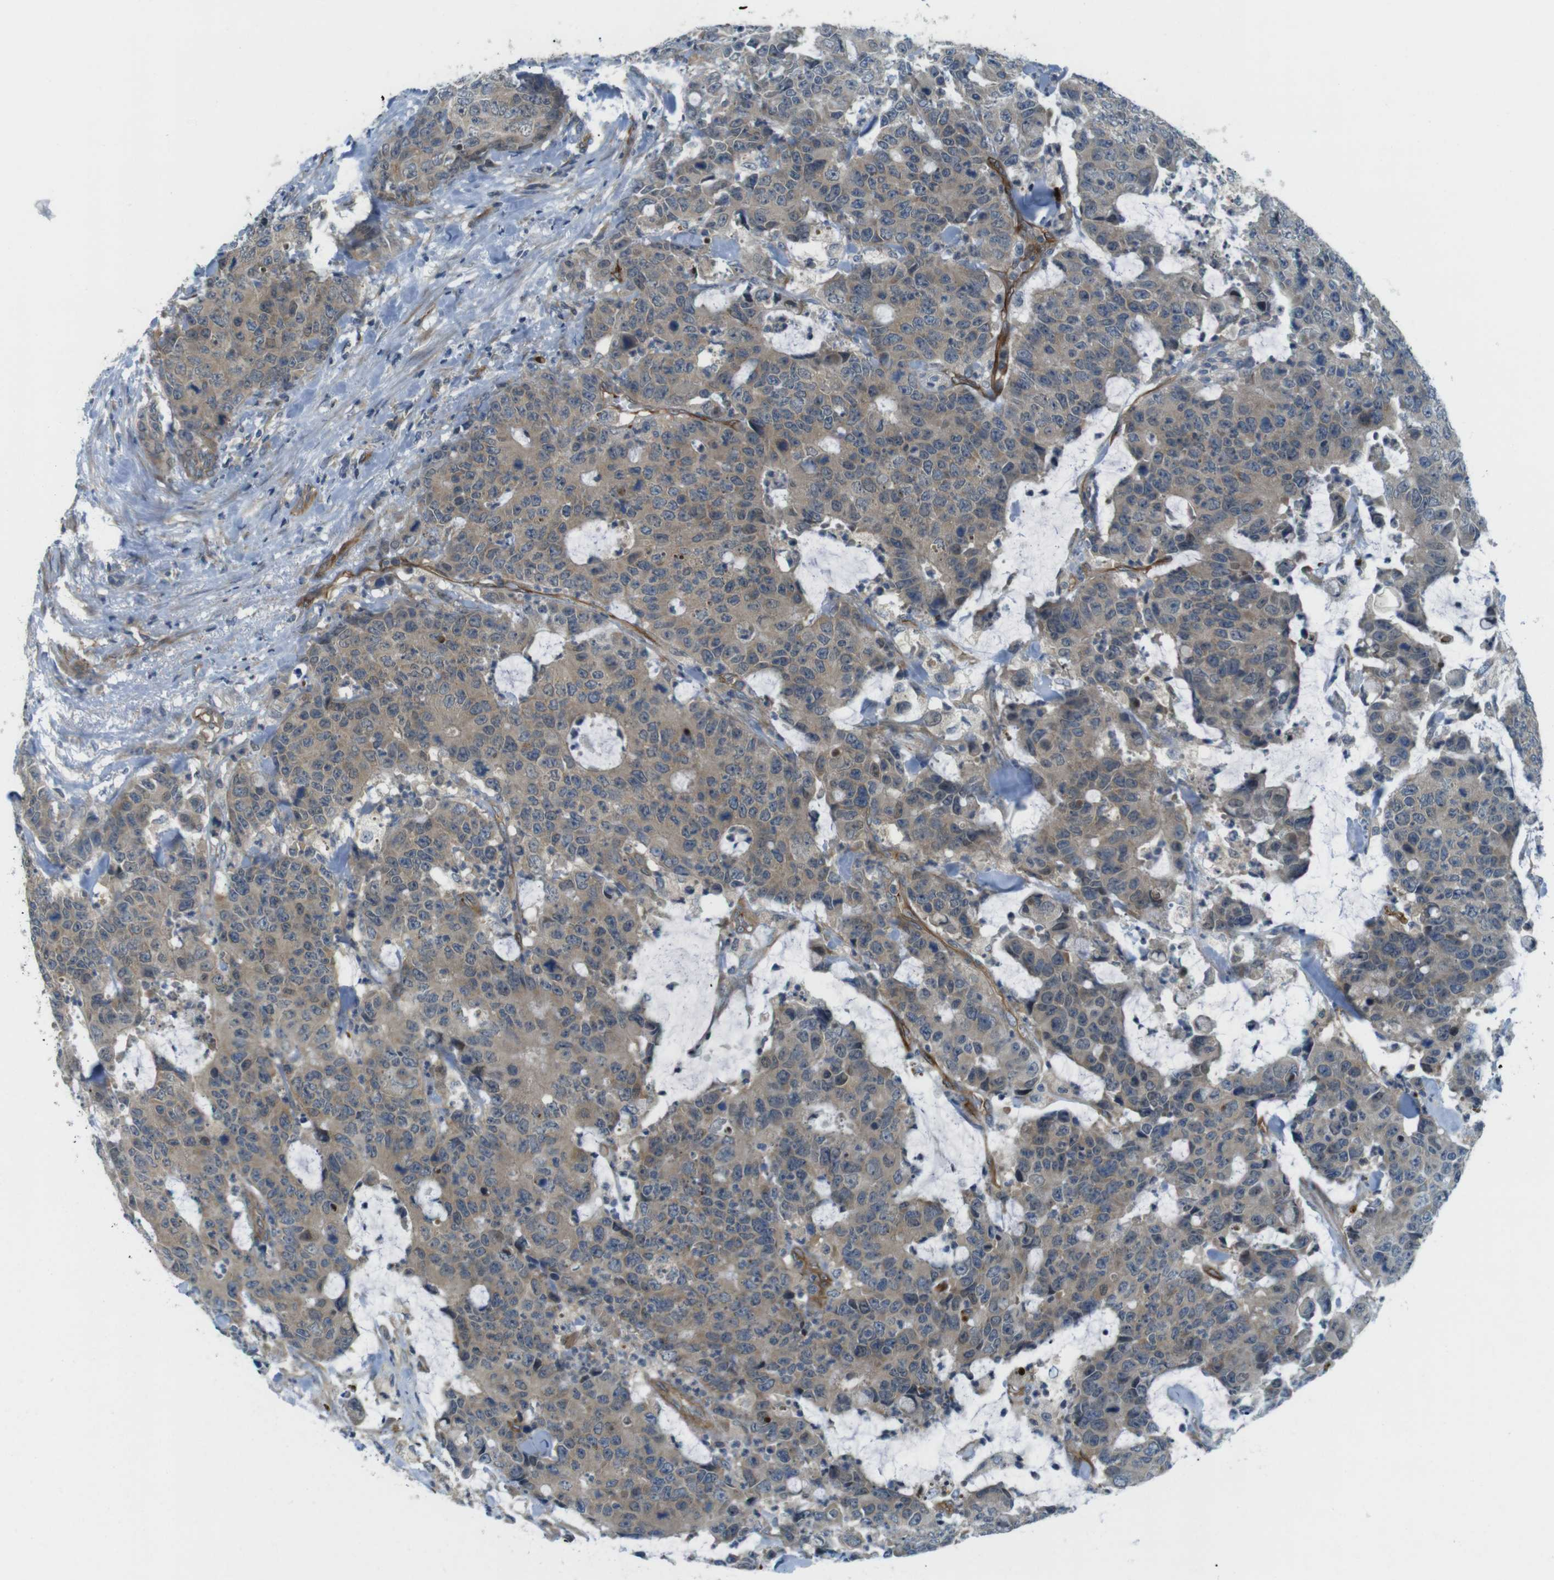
{"staining": {"intensity": "weak", "quantity": ">75%", "location": "cytoplasmic/membranous"}, "tissue": "colorectal cancer", "cell_type": "Tumor cells", "image_type": "cancer", "snomed": [{"axis": "morphology", "description": "Adenocarcinoma, NOS"}, {"axis": "topography", "description": "Colon"}], "caption": "Protein staining by IHC demonstrates weak cytoplasmic/membranous expression in approximately >75% of tumor cells in colorectal cancer (adenocarcinoma).", "gene": "TSC1", "patient": {"sex": "female", "age": 86}}